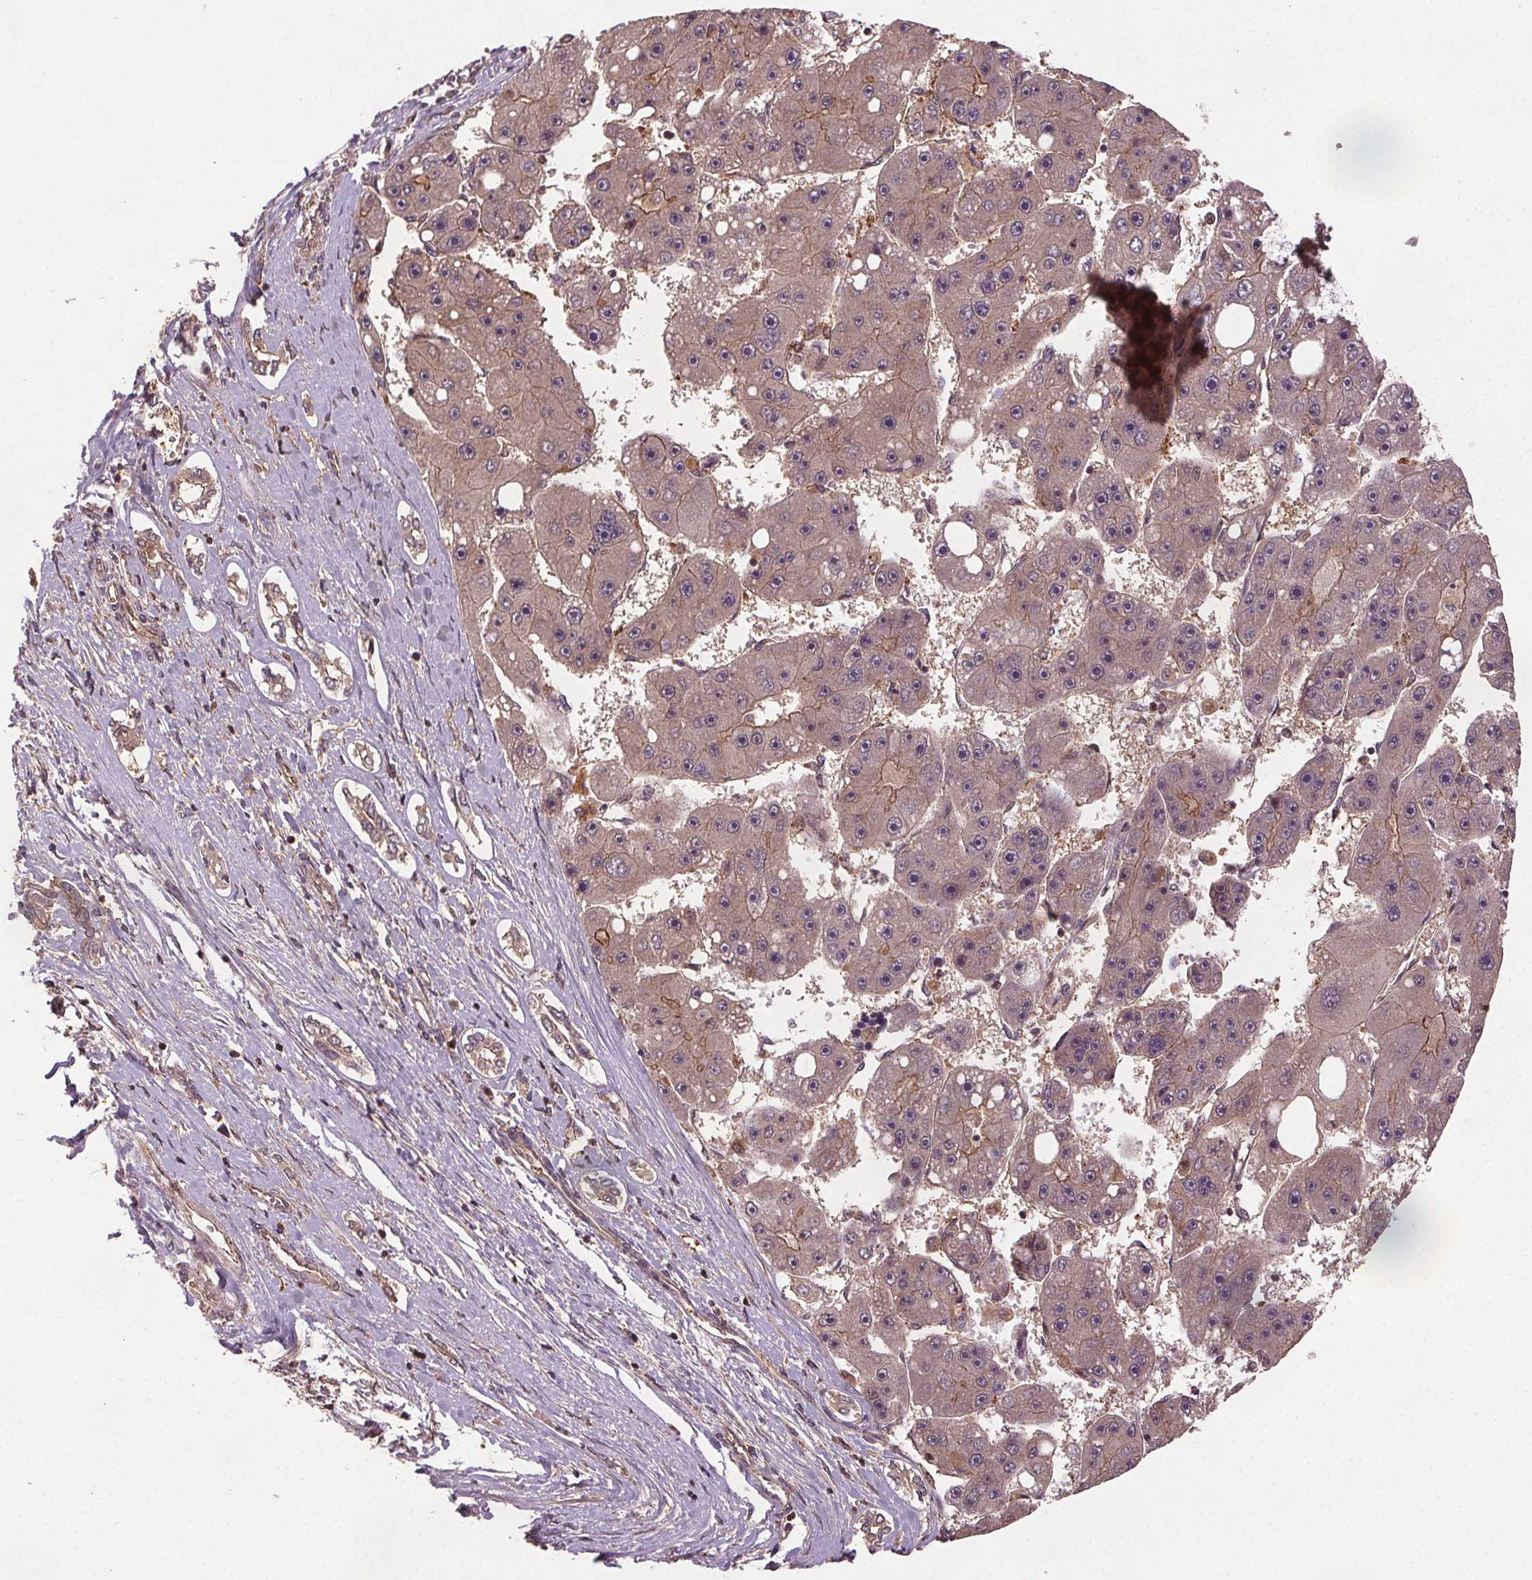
{"staining": {"intensity": "weak", "quantity": "<25%", "location": "cytoplasmic/membranous"}, "tissue": "liver cancer", "cell_type": "Tumor cells", "image_type": "cancer", "snomed": [{"axis": "morphology", "description": "Carcinoma, Hepatocellular, NOS"}, {"axis": "topography", "description": "Liver"}], "caption": "An image of hepatocellular carcinoma (liver) stained for a protein reveals no brown staining in tumor cells.", "gene": "SEC14L2", "patient": {"sex": "female", "age": 61}}